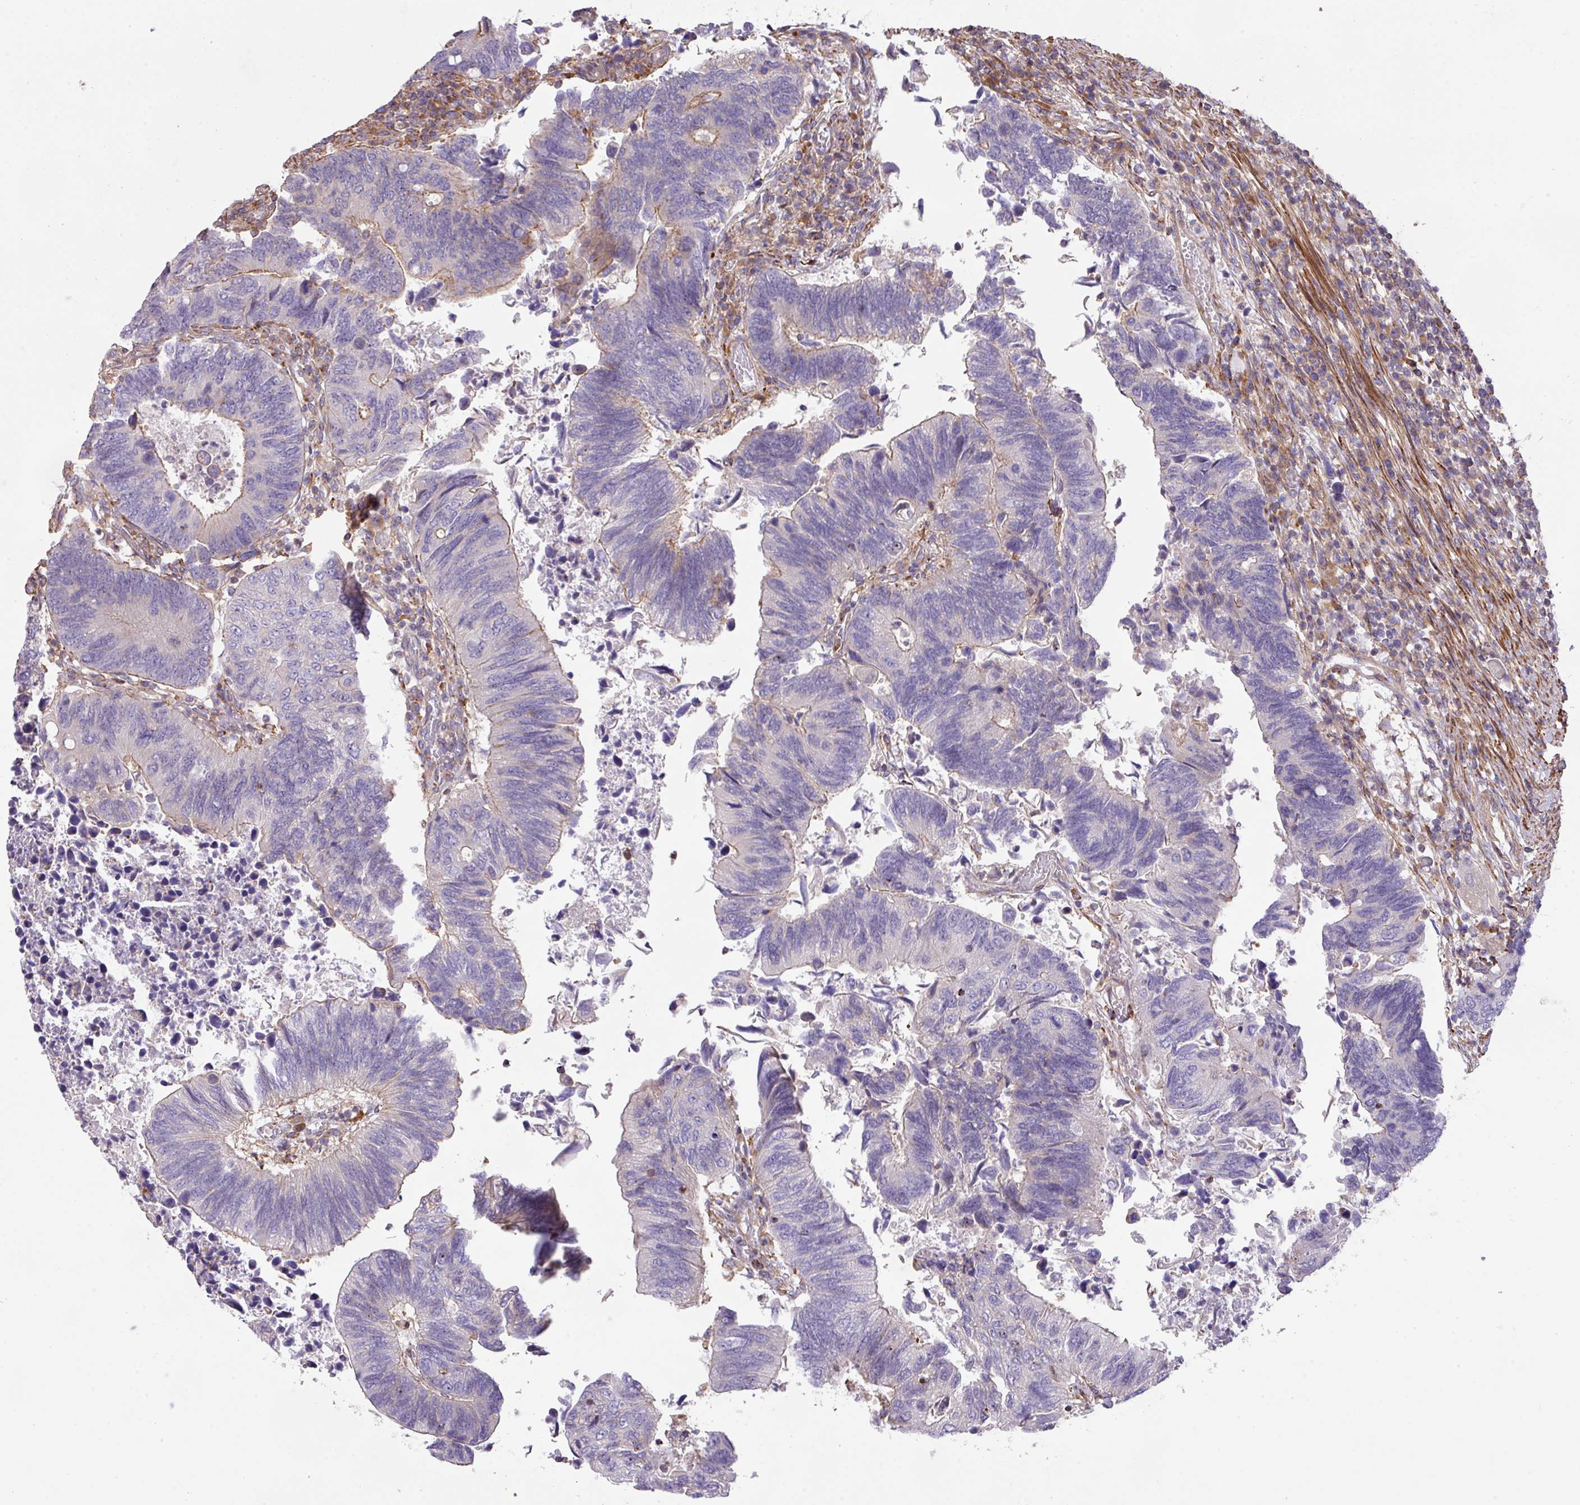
{"staining": {"intensity": "weak", "quantity": "<25%", "location": "cytoplasmic/membranous"}, "tissue": "colorectal cancer", "cell_type": "Tumor cells", "image_type": "cancer", "snomed": [{"axis": "morphology", "description": "Adenocarcinoma, NOS"}, {"axis": "topography", "description": "Colon"}], "caption": "This micrograph is of adenocarcinoma (colorectal) stained with immunohistochemistry to label a protein in brown with the nuclei are counter-stained blue. There is no expression in tumor cells.", "gene": "LRRC41", "patient": {"sex": "male", "age": 87}}